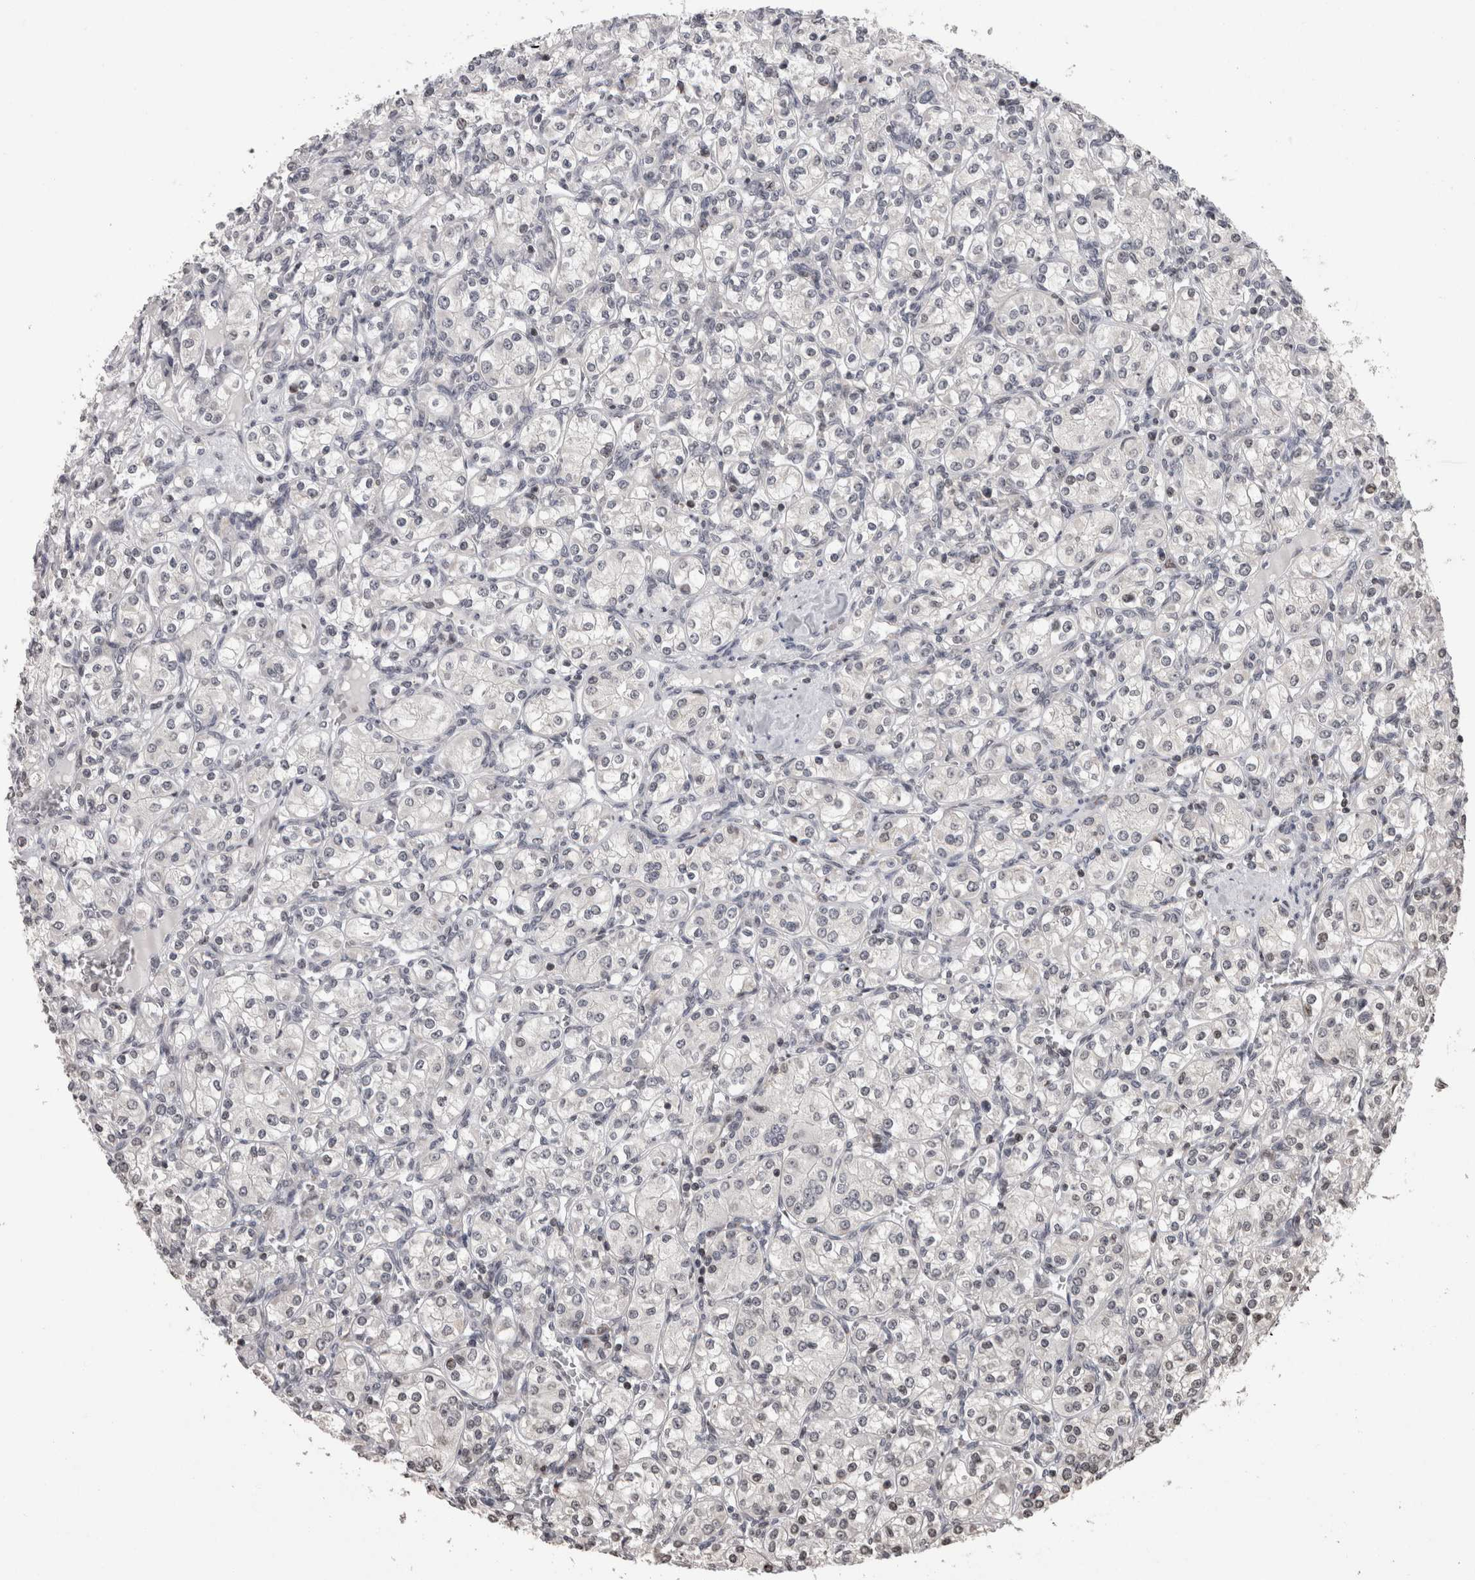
{"staining": {"intensity": "negative", "quantity": "none", "location": "none"}, "tissue": "renal cancer", "cell_type": "Tumor cells", "image_type": "cancer", "snomed": [{"axis": "morphology", "description": "Adenocarcinoma, NOS"}, {"axis": "topography", "description": "Kidney"}], "caption": "Immunohistochemistry (IHC) photomicrograph of neoplastic tissue: human renal cancer stained with DAB exhibits no significant protein positivity in tumor cells. (DAB (3,3'-diaminobenzidine) immunohistochemistry visualized using brightfield microscopy, high magnification).", "gene": "ZBTB11", "patient": {"sex": "male", "age": 77}}